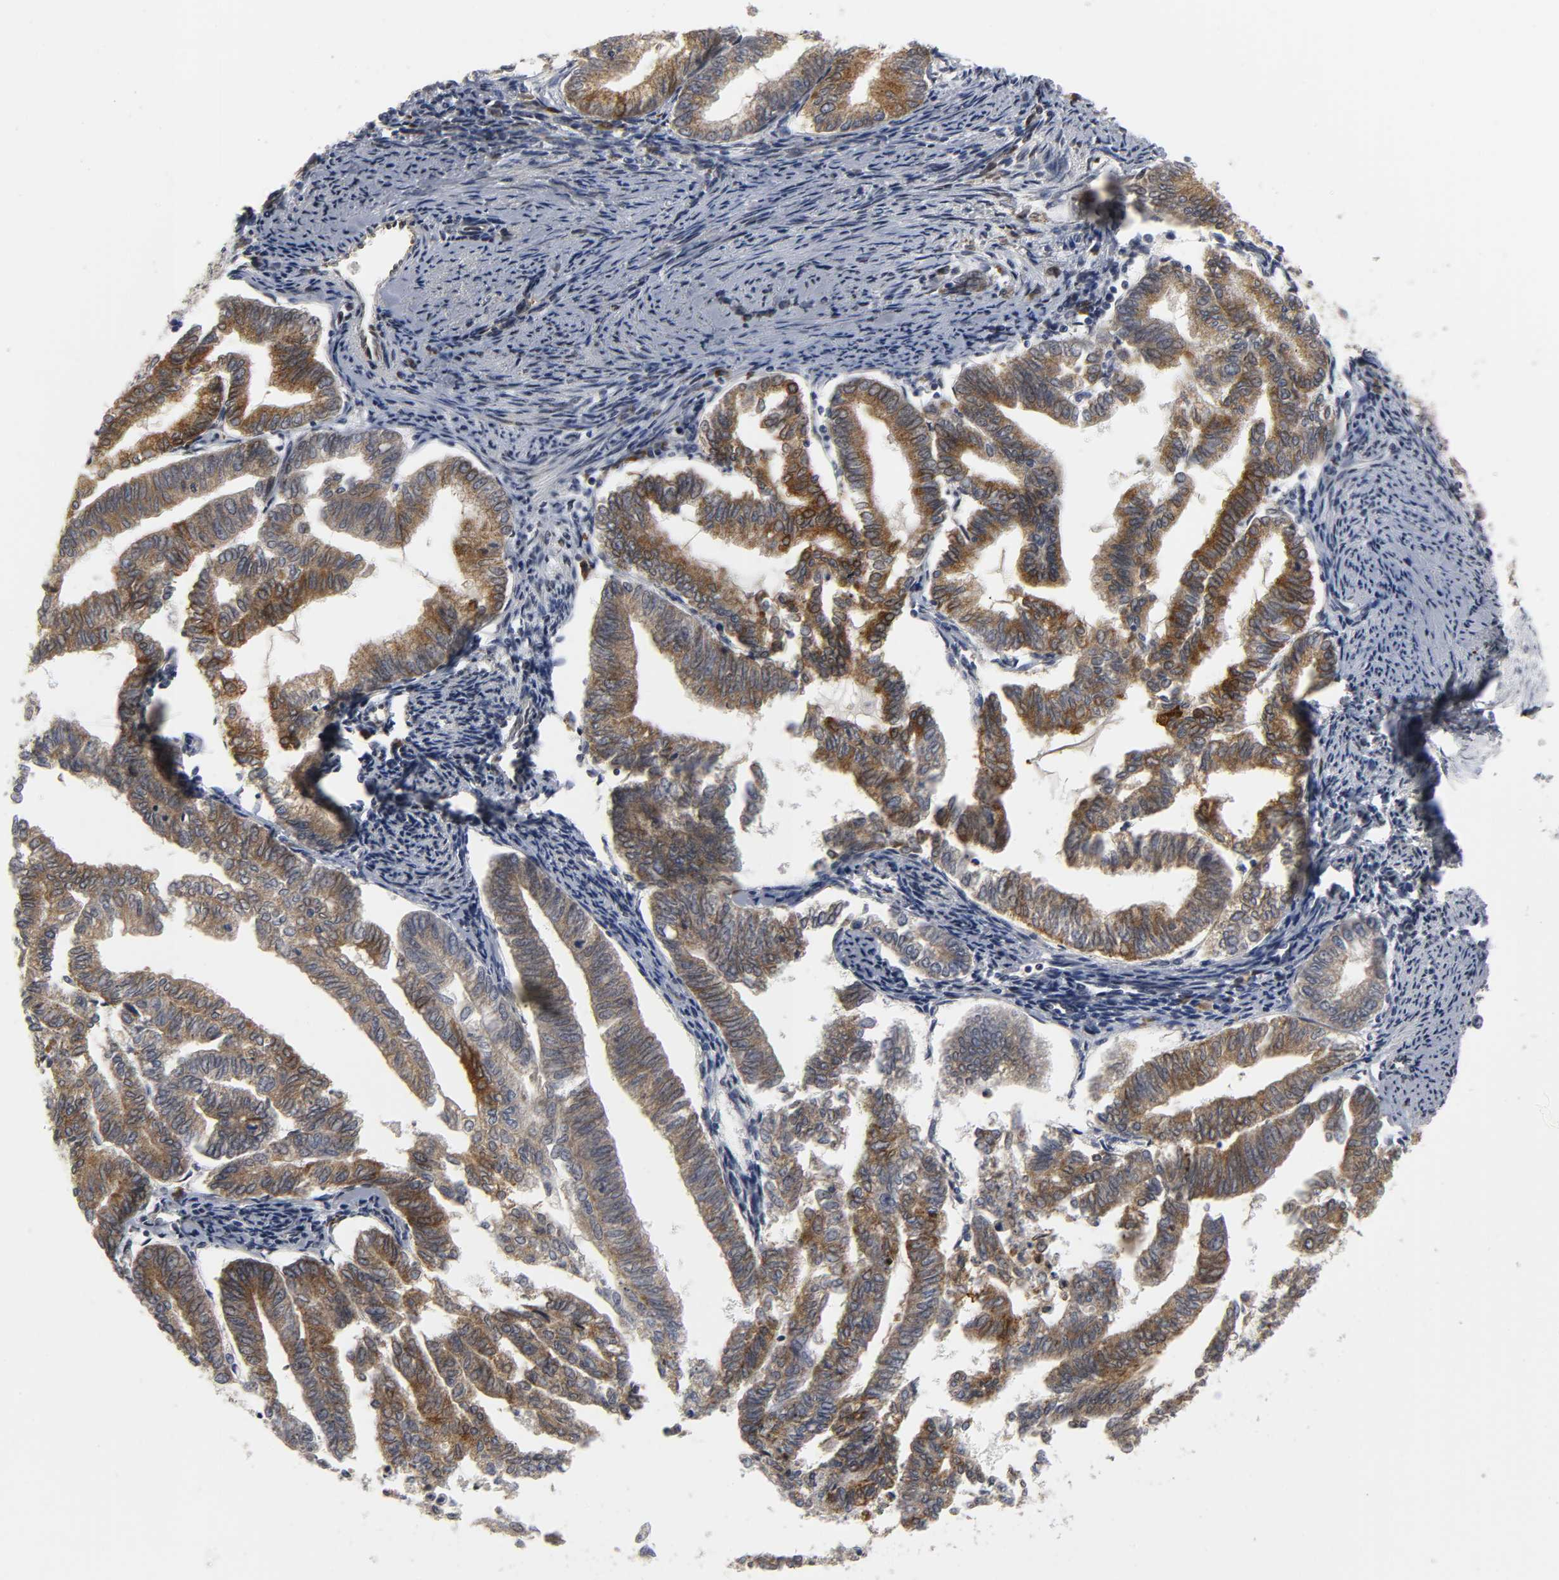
{"staining": {"intensity": "strong", "quantity": "25%-75%", "location": "cytoplasmic/membranous"}, "tissue": "endometrial cancer", "cell_type": "Tumor cells", "image_type": "cancer", "snomed": [{"axis": "morphology", "description": "Adenocarcinoma, NOS"}, {"axis": "topography", "description": "Endometrium"}], "caption": "About 25%-75% of tumor cells in endometrial adenocarcinoma demonstrate strong cytoplasmic/membranous protein expression as visualized by brown immunohistochemical staining.", "gene": "ASB6", "patient": {"sex": "female", "age": 79}}